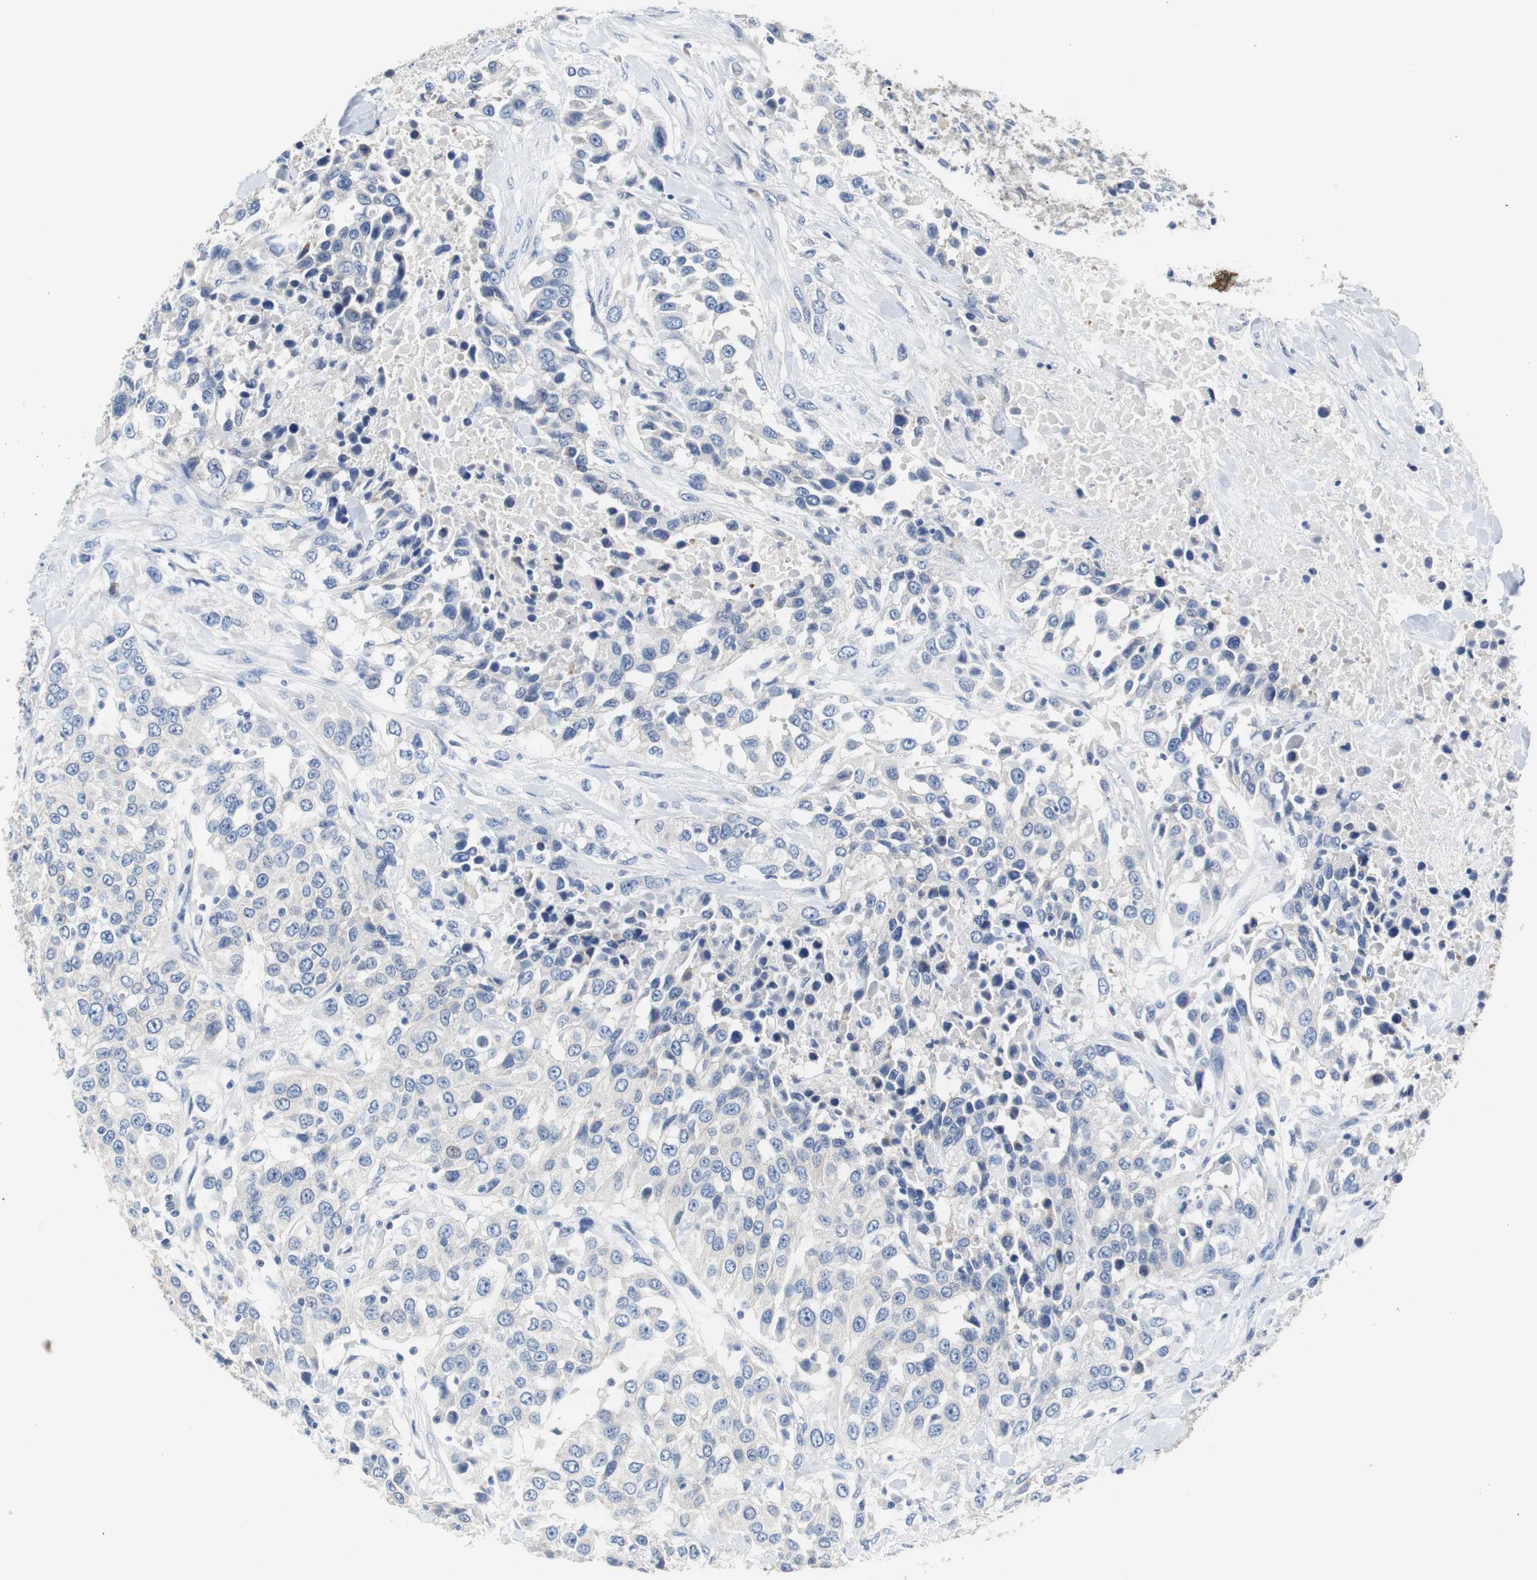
{"staining": {"intensity": "negative", "quantity": "none", "location": "none"}, "tissue": "urothelial cancer", "cell_type": "Tumor cells", "image_type": "cancer", "snomed": [{"axis": "morphology", "description": "Urothelial carcinoma, High grade"}, {"axis": "topography", "description": "Urinary bladder"}], "caption": "The image exhibits no significant expression in tumor cells of high-grade urothelial carcinoma.", "gene": "PCK1", "patient": {"sex": "female", "age": 80}}